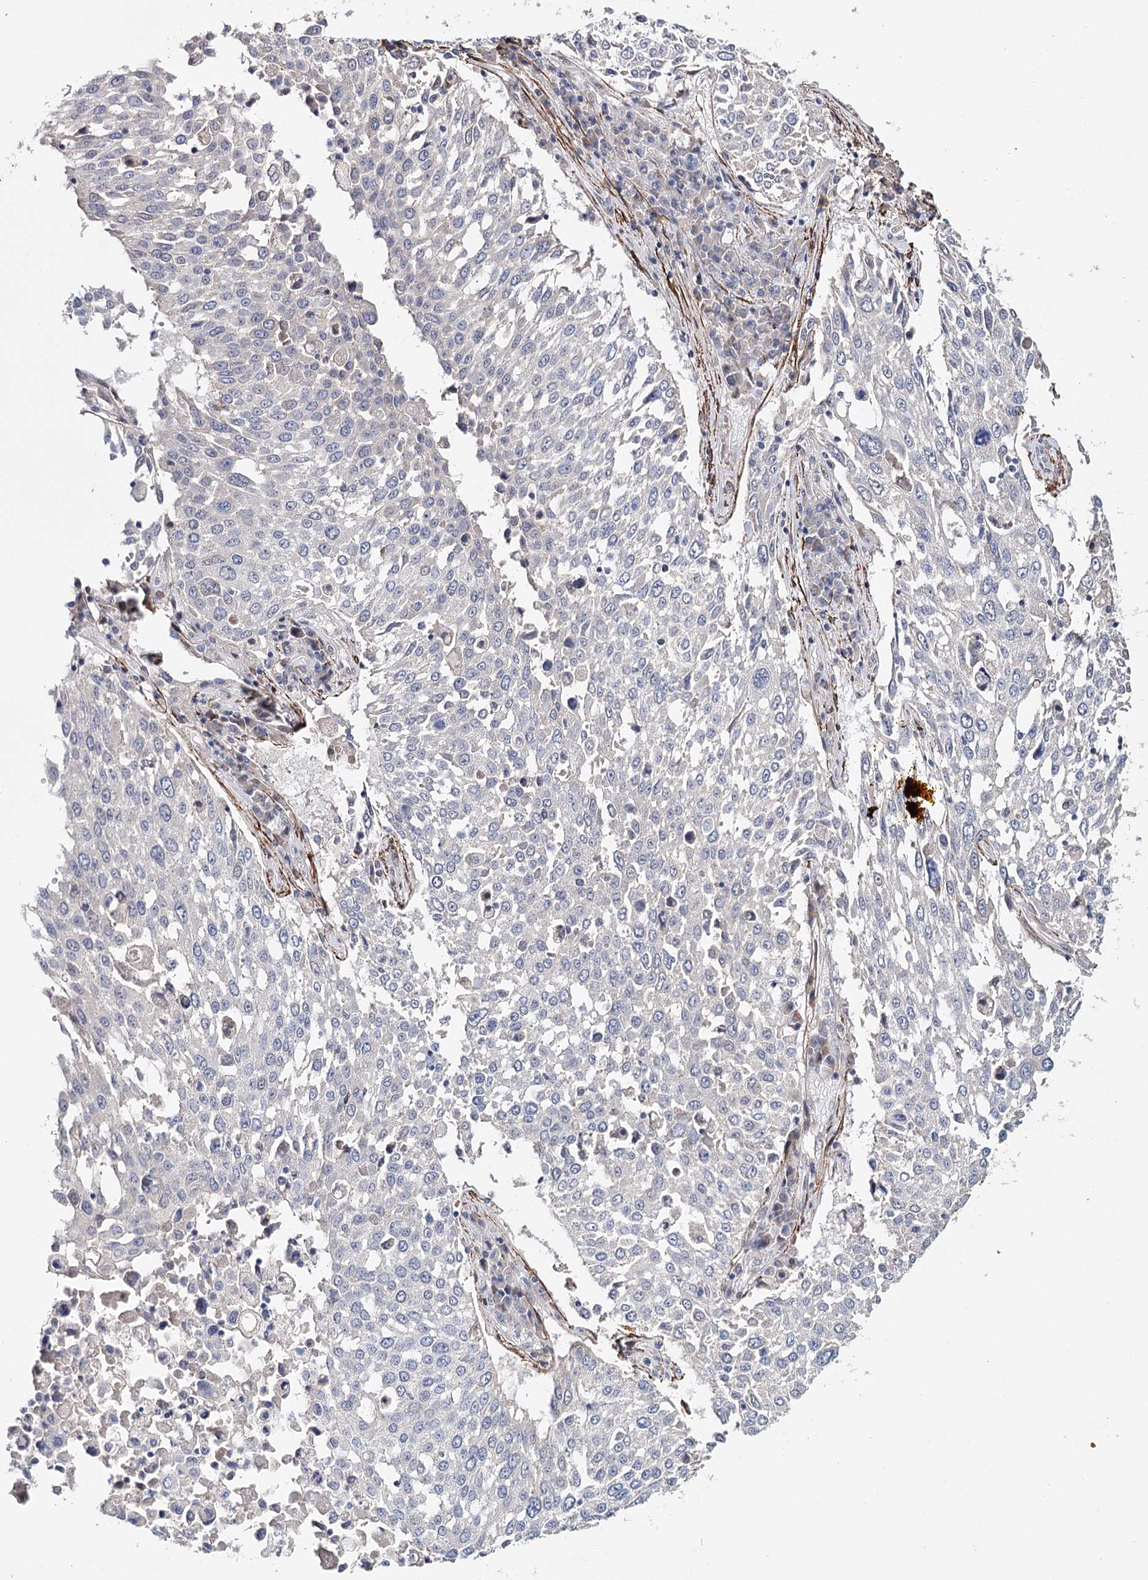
{"staining": {"intensity": "negative", "quantity": "none", "location": "none"}, "tissue": "lung cancer", "cell_type": "Tumor cells", "image_type": "cancer", "snomed": [{"axis": "morphology", "description": "Squamous cell carcinoma, NOS"}, {"axis": "topography", "description": "Lung"}], "caption": "IHC of lung cancer exhibits no staining in tumor cells.", "gene": "CFAP46", "patient": {"sex": "male", "age": 65}}